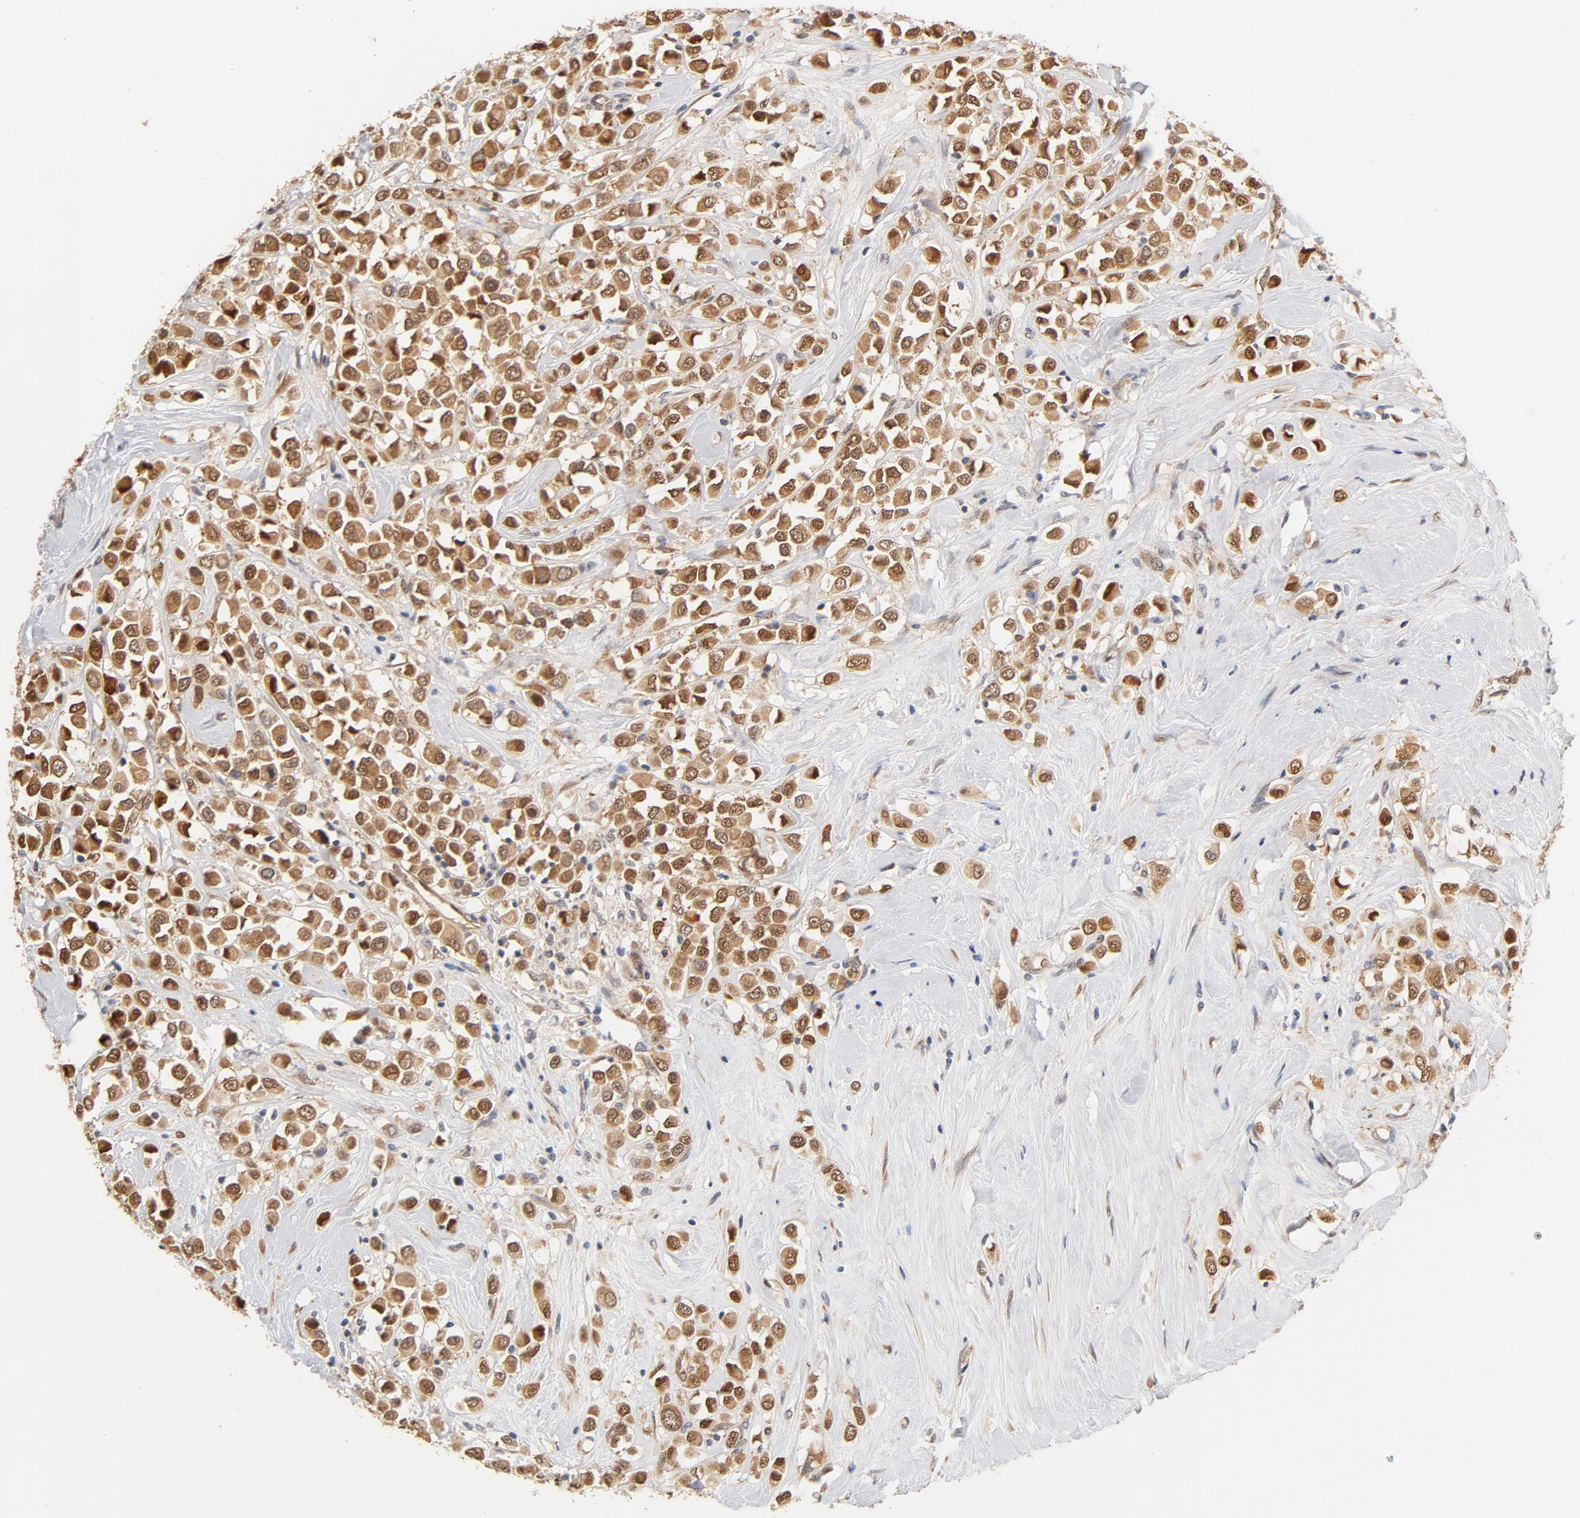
{"staining": {"intensity": "moderate", "quantity": ">75%", "location": "cytoplasmic/membranous,nuclear"}, "tissue": "breast cancer", "cell_type": "Tumor cells", "image_type": "cancer", "snomed": [{"axis": "morphology", "description": "Duct carcinoma"}, {"axis": "topography", "description": "Breast"}], "caption": "Moderate cytoplasmic/membranous and nuclear expression for a protein is appreciated in approximately >75% of tumor cells of breast intraductal carcinoma using IHC.", "gene": "EIF4E", "patient": {"sex": "female", "age": 61}}